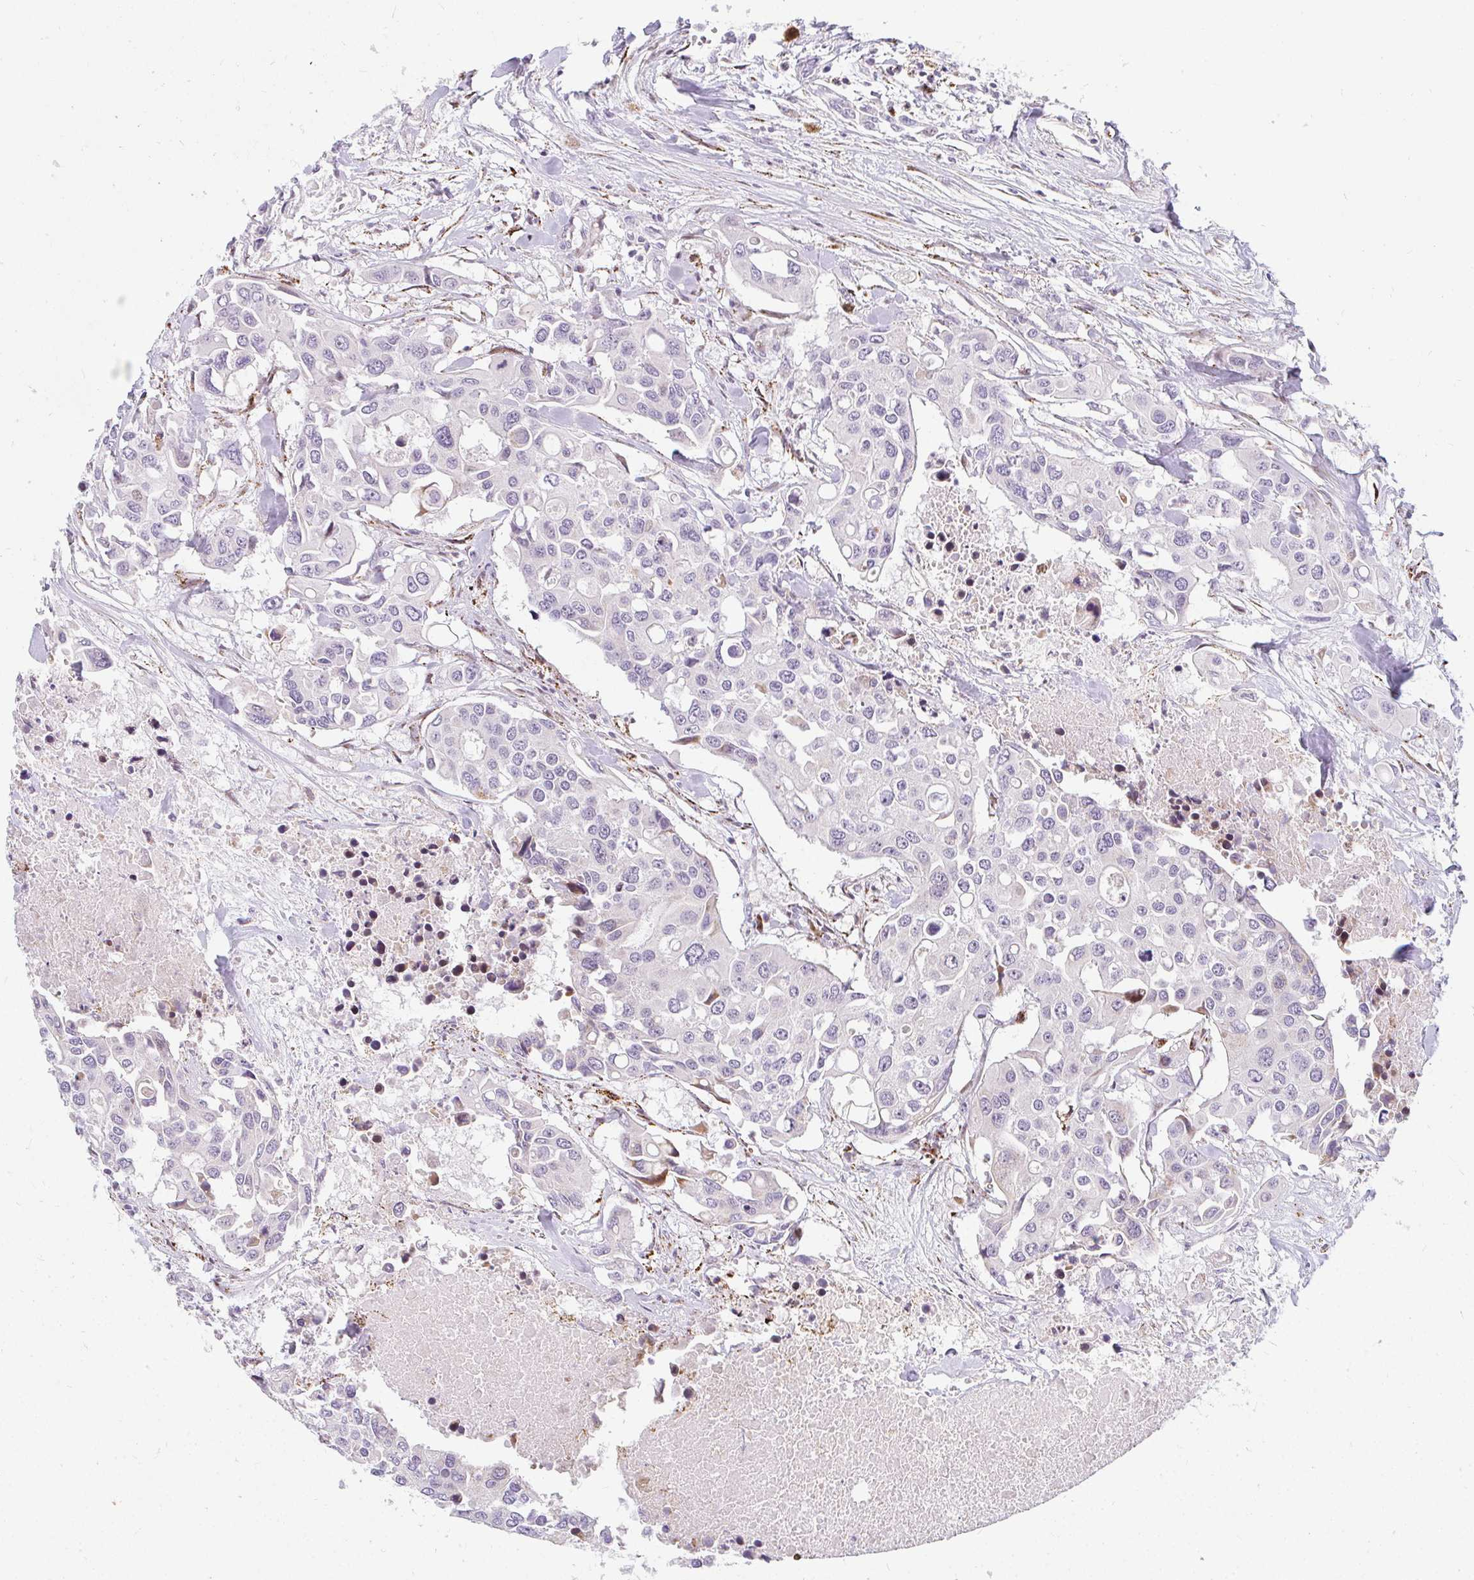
{"staining": {"intensity": "negative", "quantity": "none", "location": "none"}, "tissue": "colorectal cancer", "cell_type": "Tumor cells", "image_type": "cancer", "snomed": [{"axis": "morphology", "description": "Adenocarcinoma, NOS"}, {"axis": "topography", "description": "Colon"}], "caption": "Micrograph shows no protein expression in tumor cells of colorectal cancer tissue.", "gene": "PLA2G5", "patient": {"sex": "male", "age": 77}}